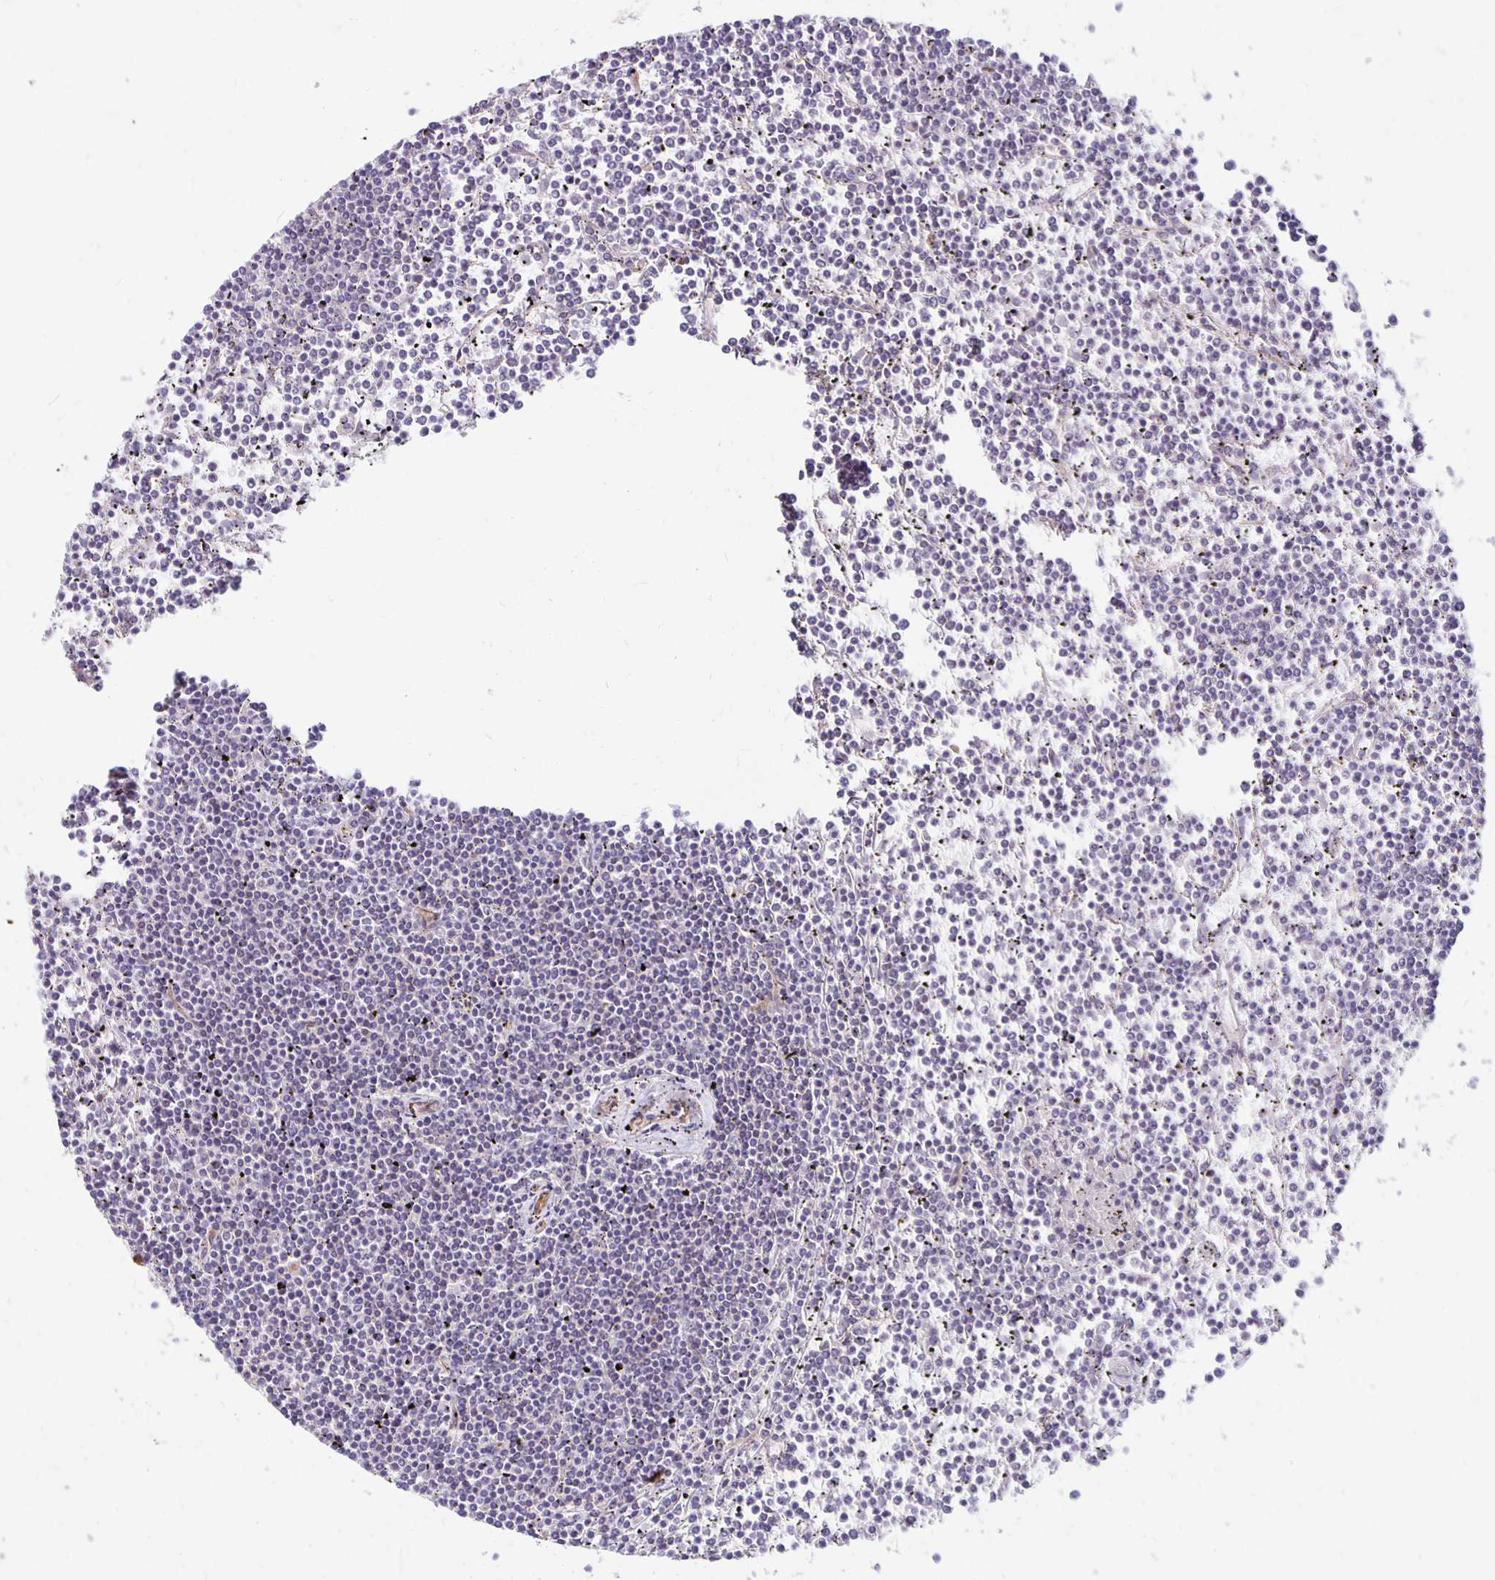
{"staining": {"intensity": "negative", "quantity": "none", "location": "none"}, "tissue": "lymphoma", "cell_type": "Tumor cells", "image_type": "cancer", "snomed": [{"axis": "morphology", "description": "Malignant lymphoma, non-Hodgkin's type, Low grade"}, {"axis": "topography", "description": "Spleen"}], "caption": "IHC photomicrograph of neoplastic tissue: human lymphoma stained with DAB (3,3'-diaminobenzidine) exhibits no significant protein staining in tumor cells.", "gene": "PPP1R3E", "patient": {"sex": "female", "age": 19}}